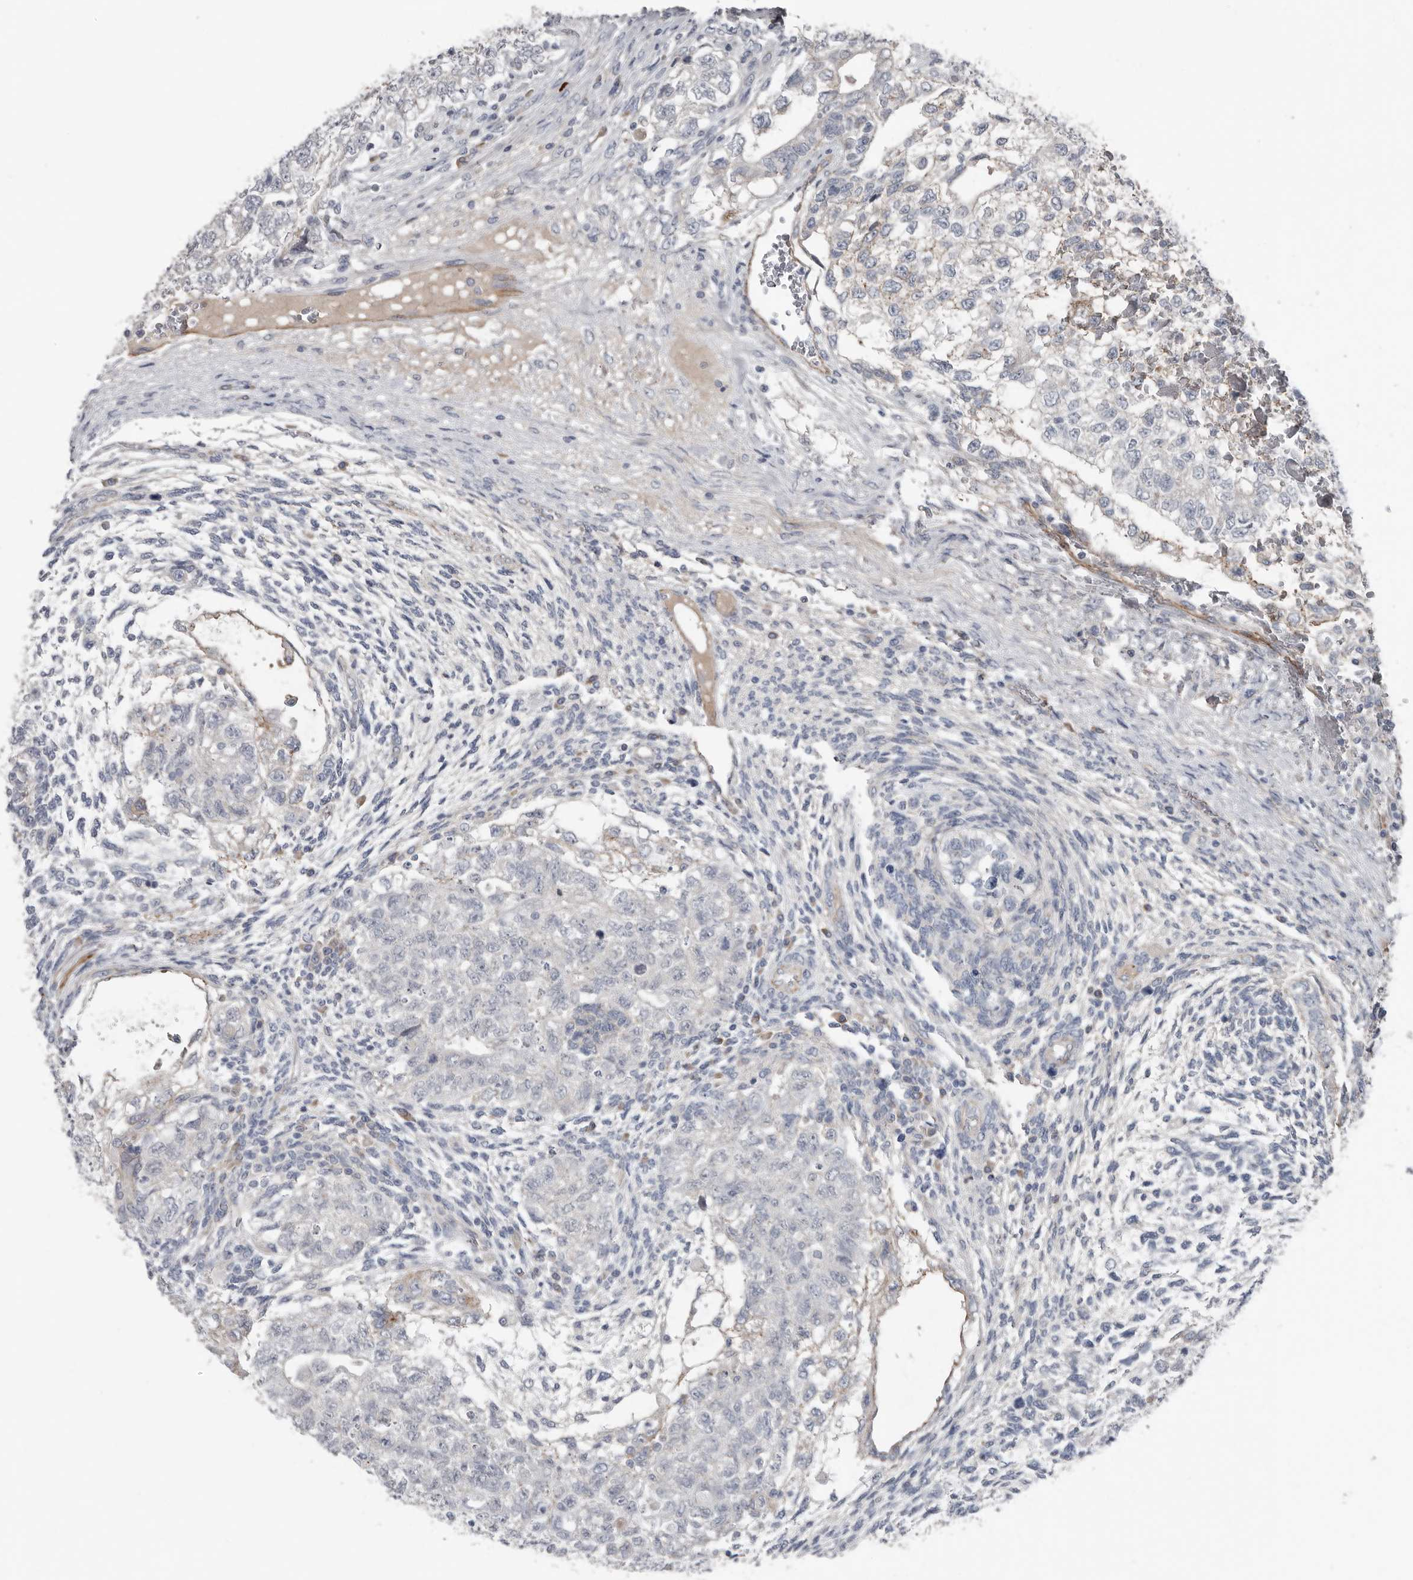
{"staining": {"intensity": "negative", "quantity": "none", "location": "none"}, "tissue": "testis cancer", "cell_type": "Tumor cells", "image_type": "cancer", "snomed": [{"axis": "morphology", "description": "Carcinoma, Embryonal, NOS"}, {"axis": "topography", "description": "Testis"}], "caption": "Tumor cells are negative for brown protein staining in testis embryonal carcinoma.", "gene": "ZNF114", "patient": {"sex": "male", "age": 37}}